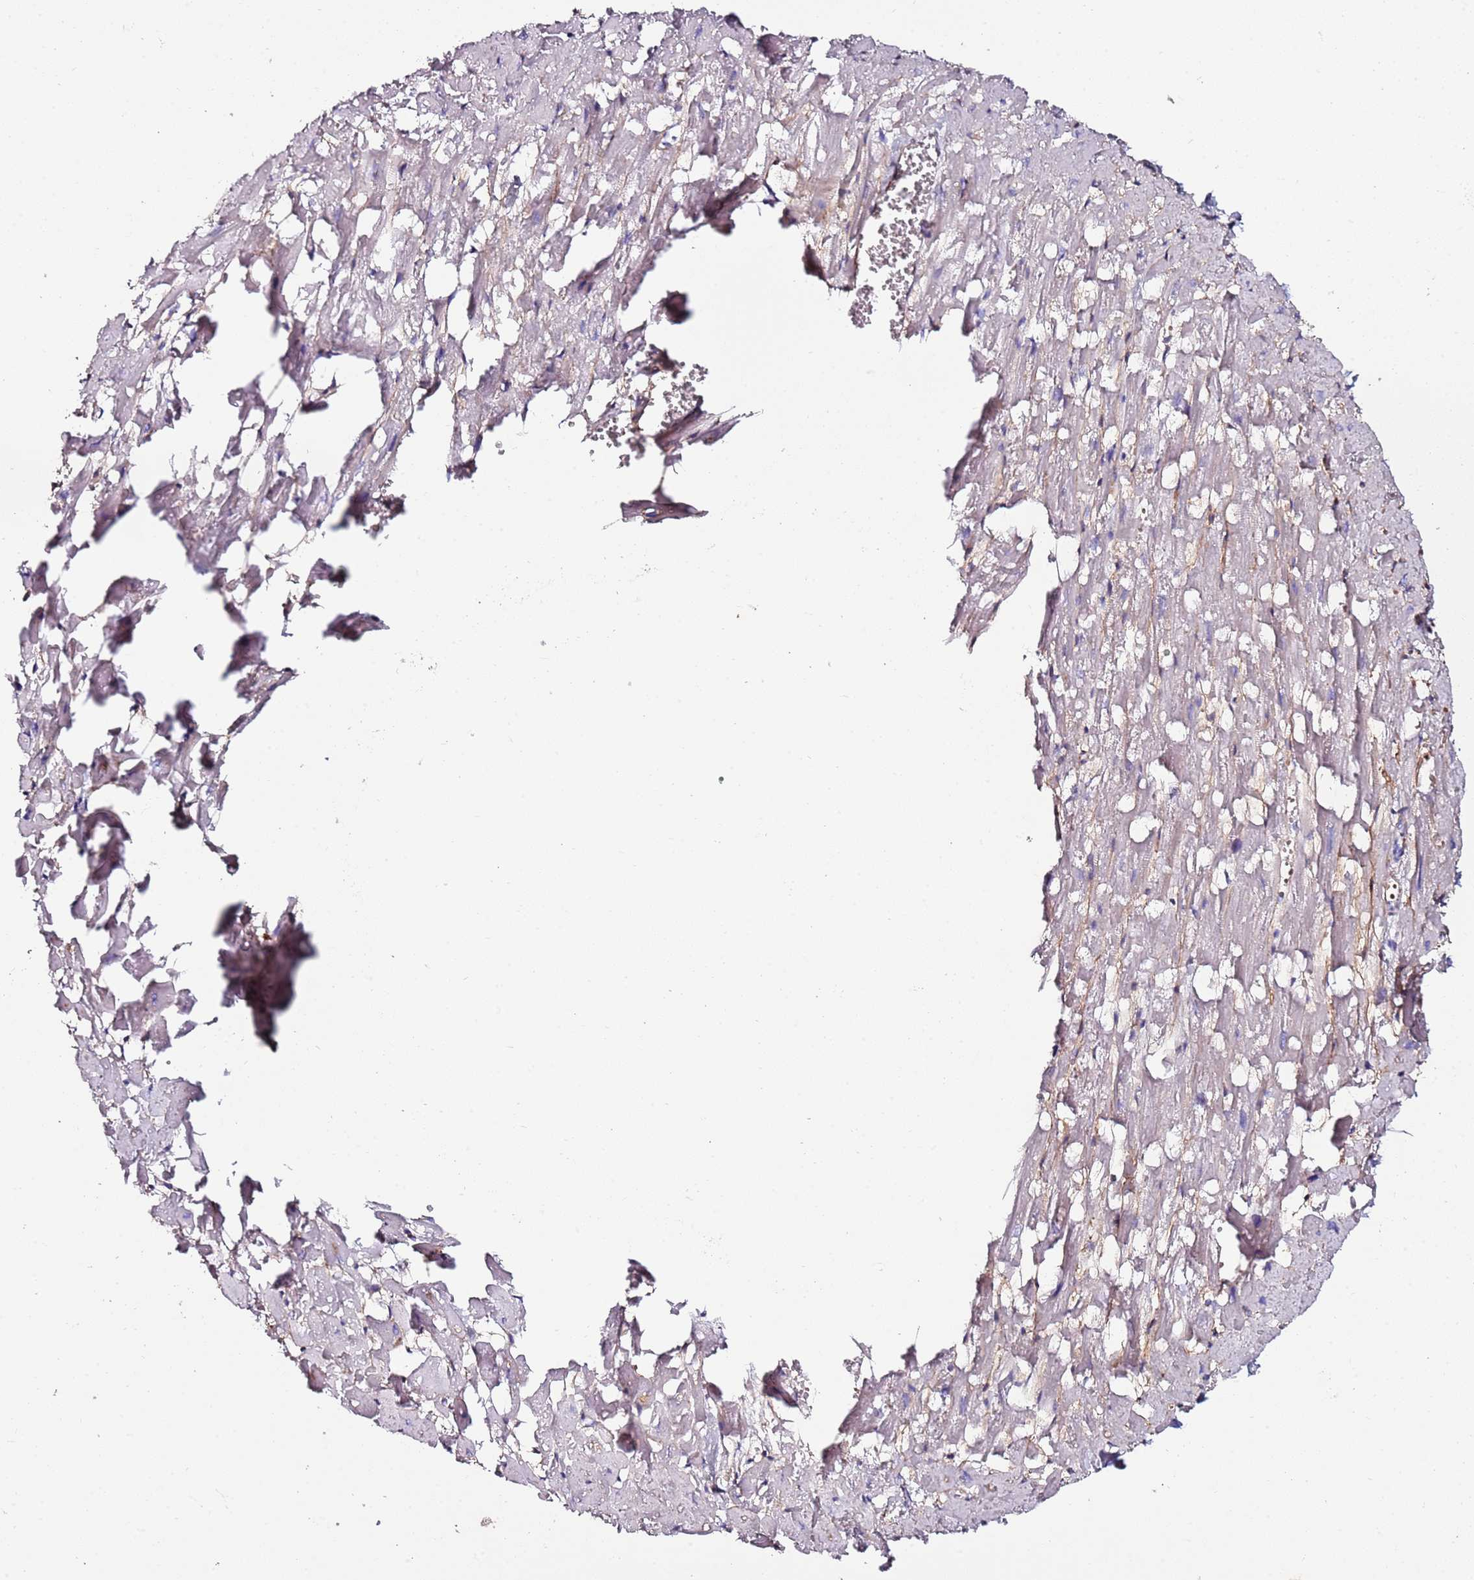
{"staining": {"intensity": "negative", "quantity": "none", "location": "none"}, "tissue": "heart muscle", "cell_type": "Cardiomyocytes", "image_type": "normal", "snomed": [{"axis": "morphology", "description": "Normal tissue, NOS"}, {"axis": "topography", "description": "Heart"}], "caption": "The micrograph reveals no significant staining in cardiomyocytes of heart muscle.", "gene": "C3orf80", "patient": {"sex": "female", "age": 64}}